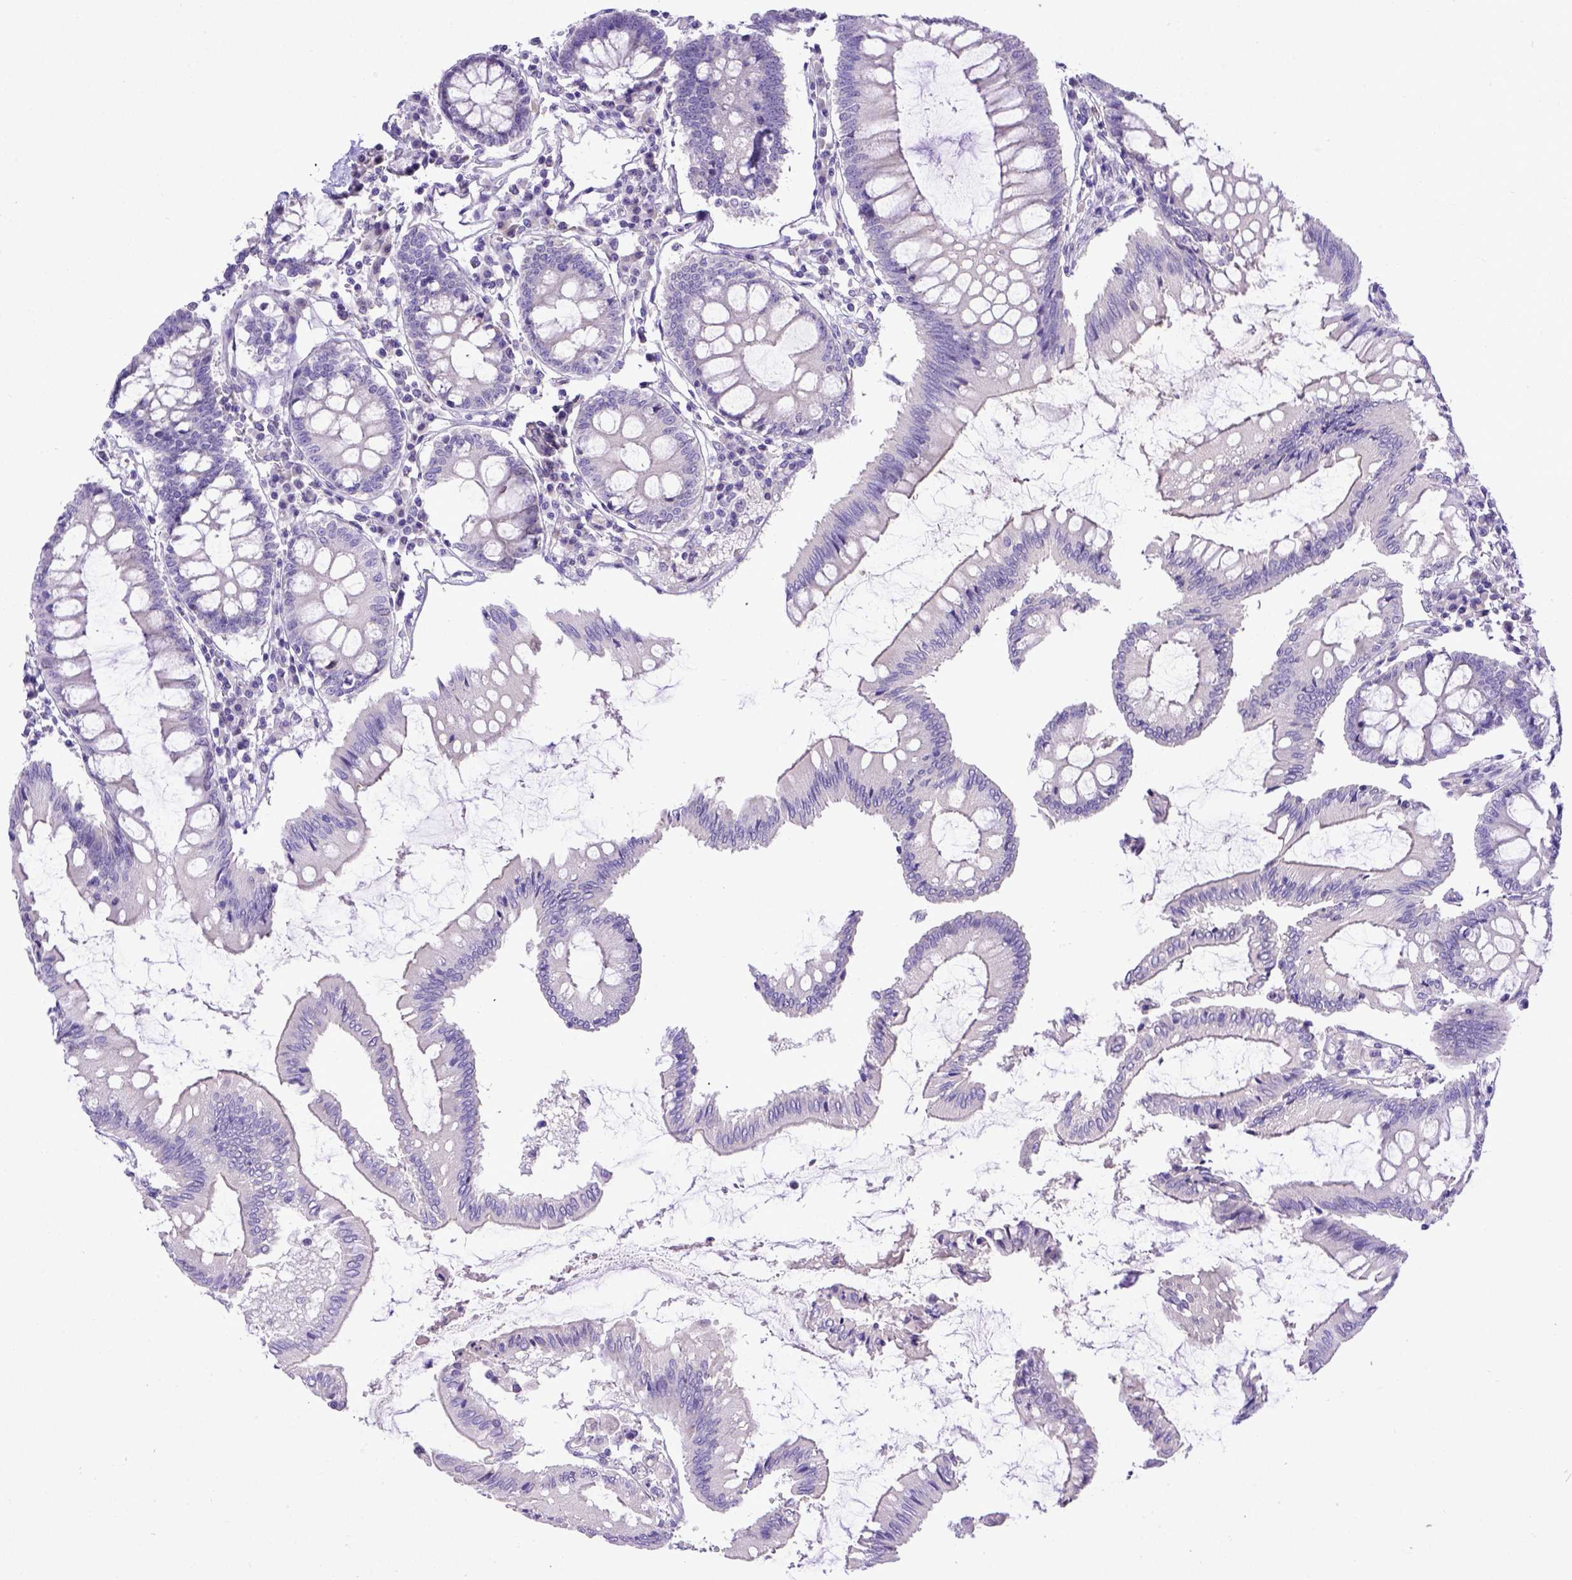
{"staining": {"intensity": "negative", "quantity": "none", "location": "none"}, "tissue": "colon", "cell_type": "Endothelial cells", "image_type": "normal", "snomed": [{"axis": "morphology", "description": "Normal tissue, NOS"}, {"axis": "morphology", "description": "Adenocarcinoma, NOS"}, {"axis": "topography", "description": "Colon"}], "caption": "This is an immunohistochemistry image of unremarkable human colon. There is no positivity in endothelial cells.", "gene": "BTN1A1", "patient": {"sex": "male", "age": 83}}